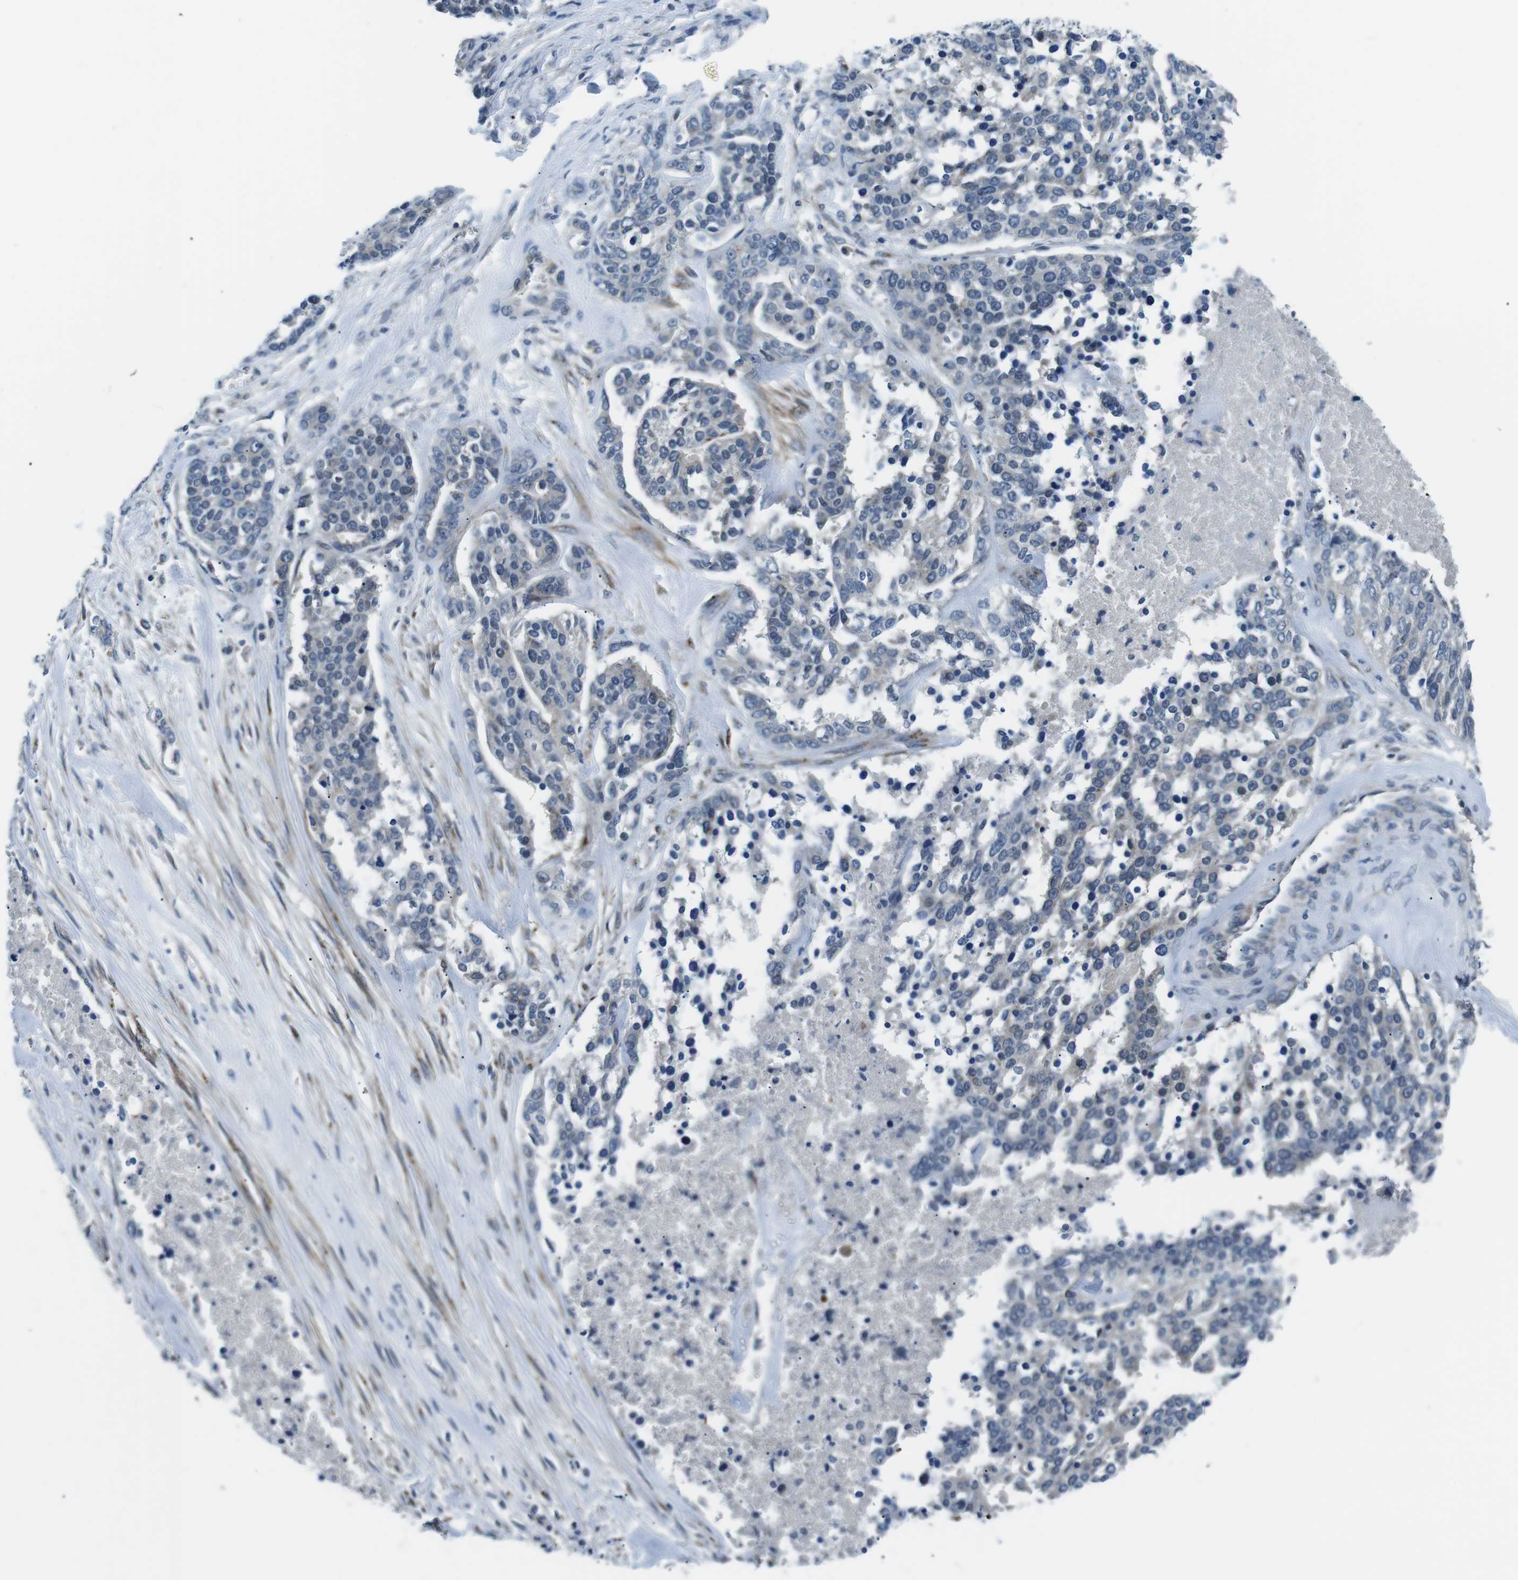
{"staining": {"intensity": "negative", "quantity": "none", "location": "none"}, "tissue": "ovarian cancer", "cell_type": "Tumor cells", "image_type": "cancer", "snomed": [{"axis": "morphology", "description": "Cystadenocarcinoma, serous, NOS"}, {"axis": "topography", "description": "Ovary"}], "caption": "Immunohistochemical staining of human ovarian serous cystadenocarcinoma displays no significant positivity in tumor cells. Nuclei are stained in blue.", "gene": "WSCD1", "patient": {"sex": "female", "age": 44}}